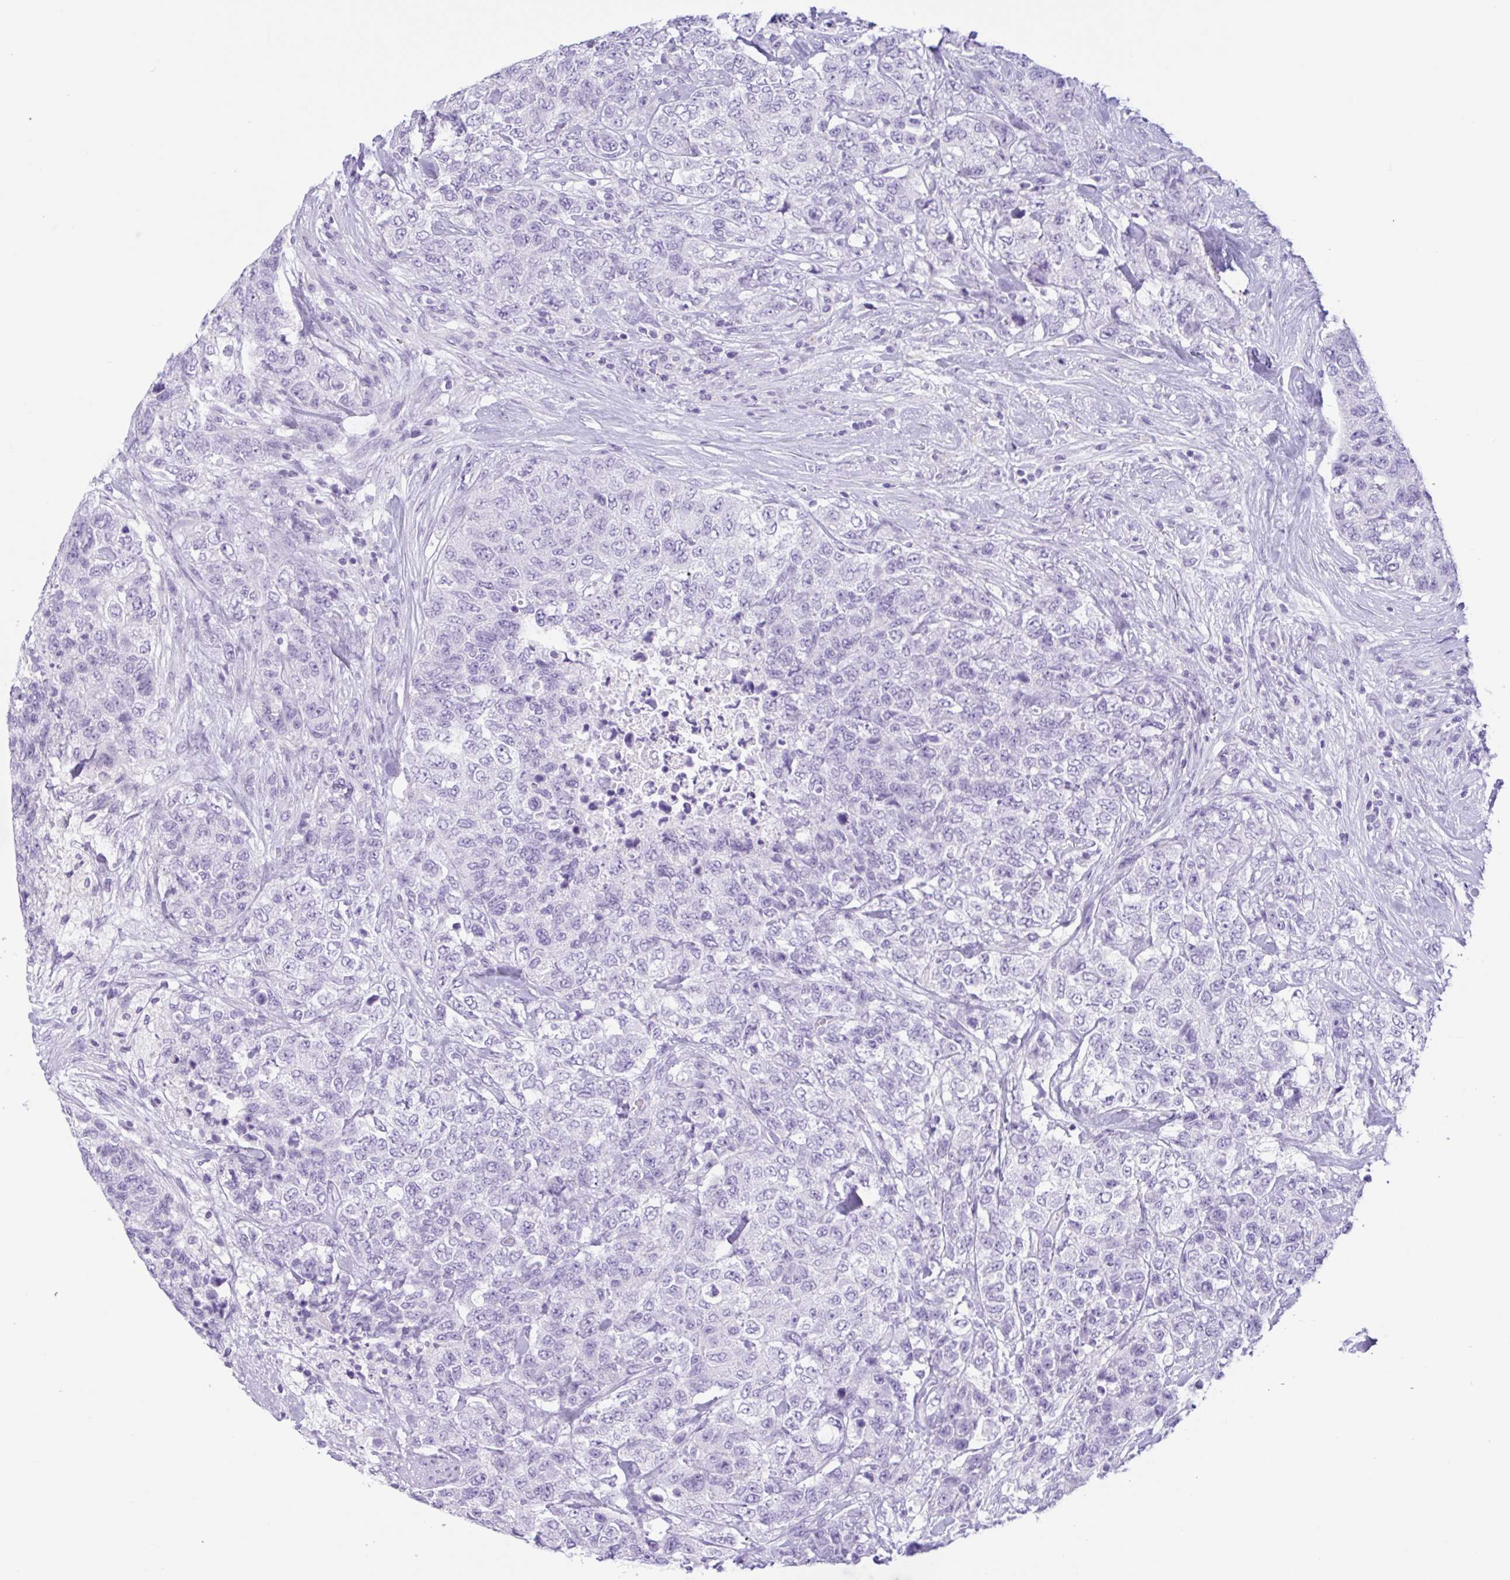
{"staining": {"intensity": "negative", "quantity": "none", "location": "none"}, "tissue": "urothelial cancer", "cell_type": "Tumor cells", "image_type": "cancer", "snomed": [{"axis": "morphology", "description": "Urothelial carcinoma, High grade"}, {"axis": "topography", "description": "Urinary bladder"}], "caption": "This is an immunohistochemistry (IHC) photomicrograph of human urothelial cancer. There is no positivity in tumor cells.", "gene": "CTSE", "patient": {"sex": "female", "age": 78}}